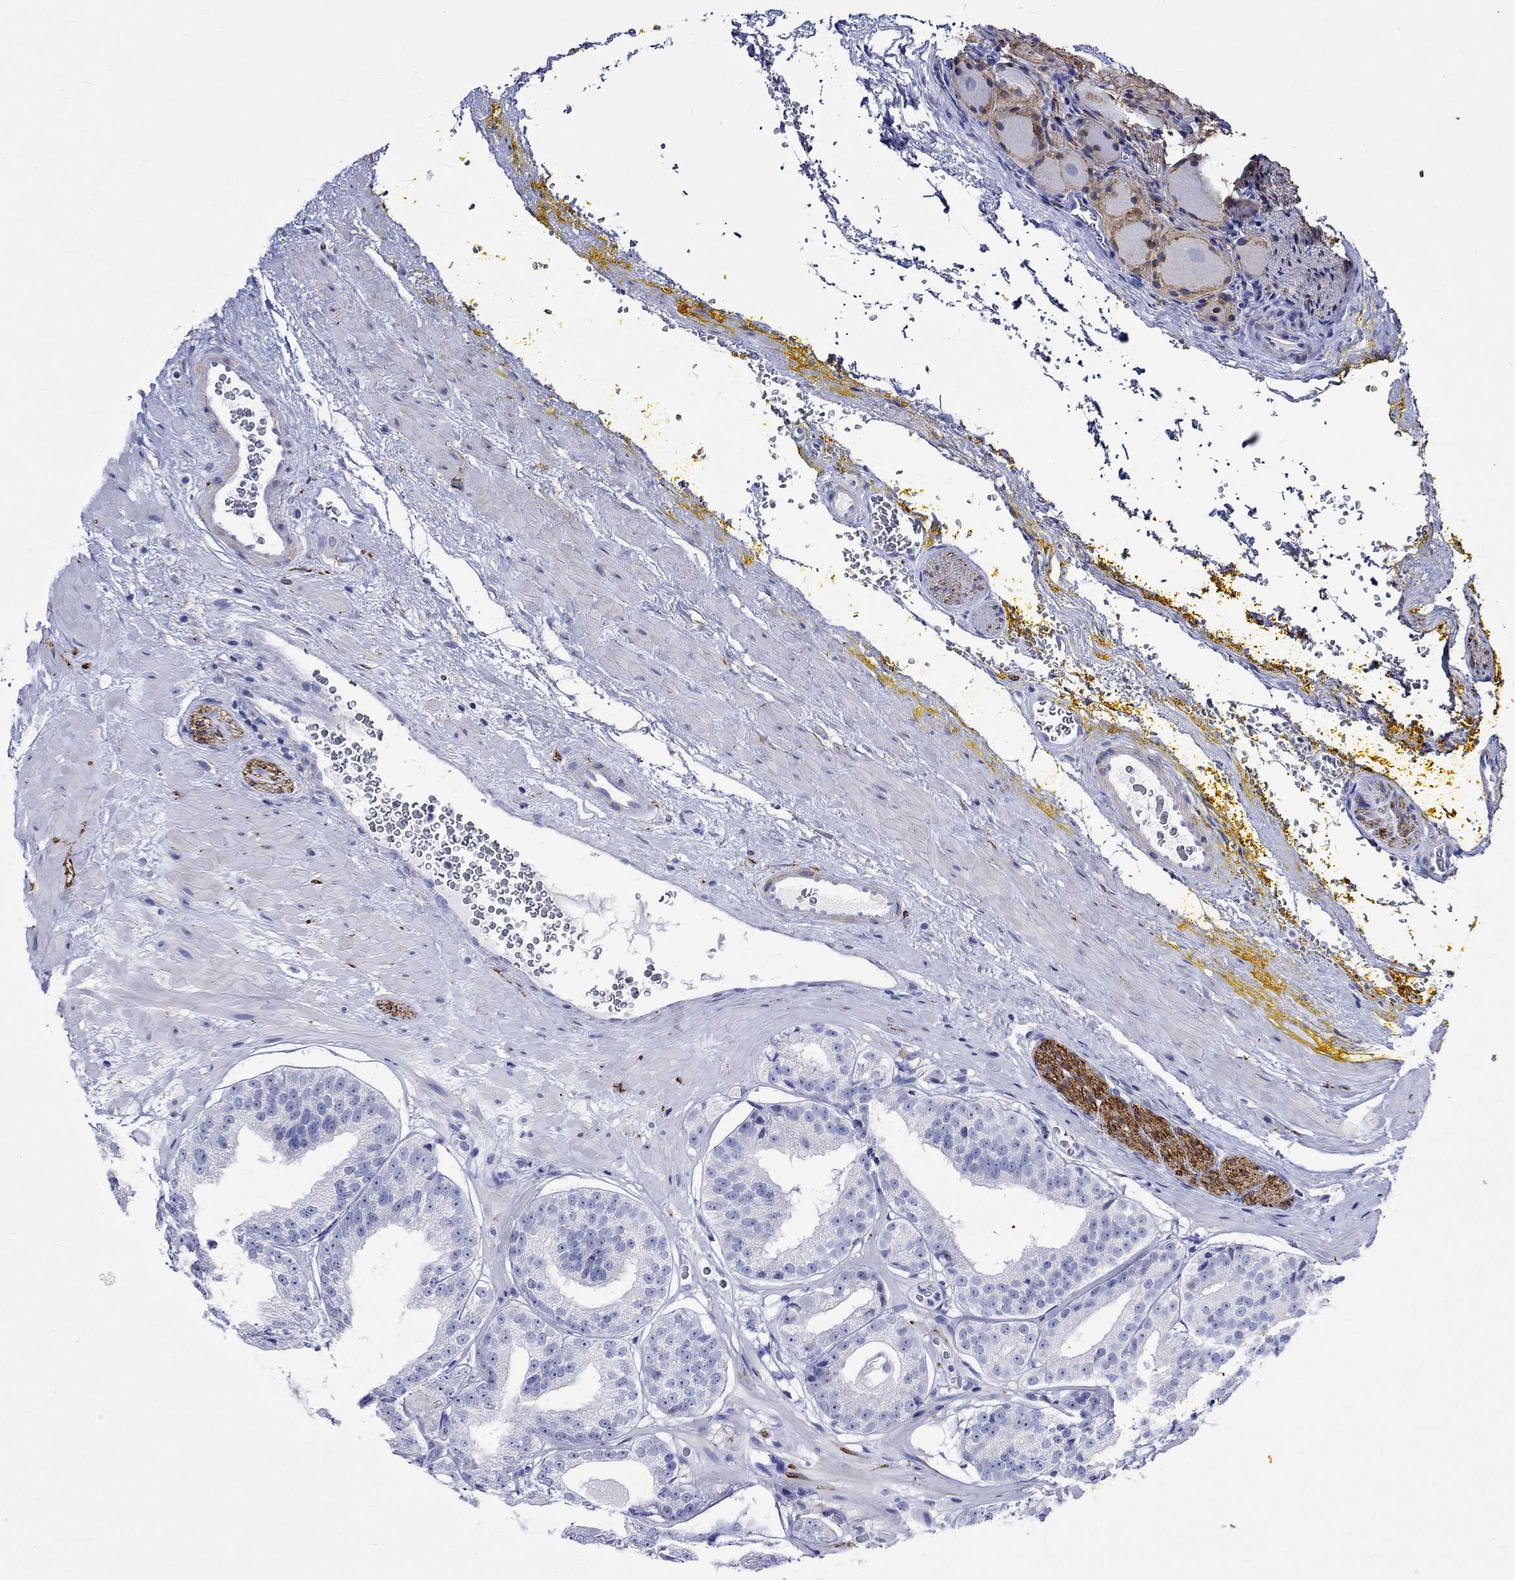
{"staining": {"intensity": "negative", "quantity": "none", "location": "none"}, "tissue": "prostate cancer", "cell_type": "Tumor cells", "image_type": "cancer", "snomed": [{"axis": "morphology", "description": "Adenocarcinoma, Low grade"}, {"axis": "topography", "description": "Prostate"}], "caption": "This is an immunohistochemistry (IHC) histopathology image of human prostate adenocarcinoma (low-grade). There is no staining in tumor cells.", "gene": "CRYAB", "patient": {"sex": "male", "age": 60}}